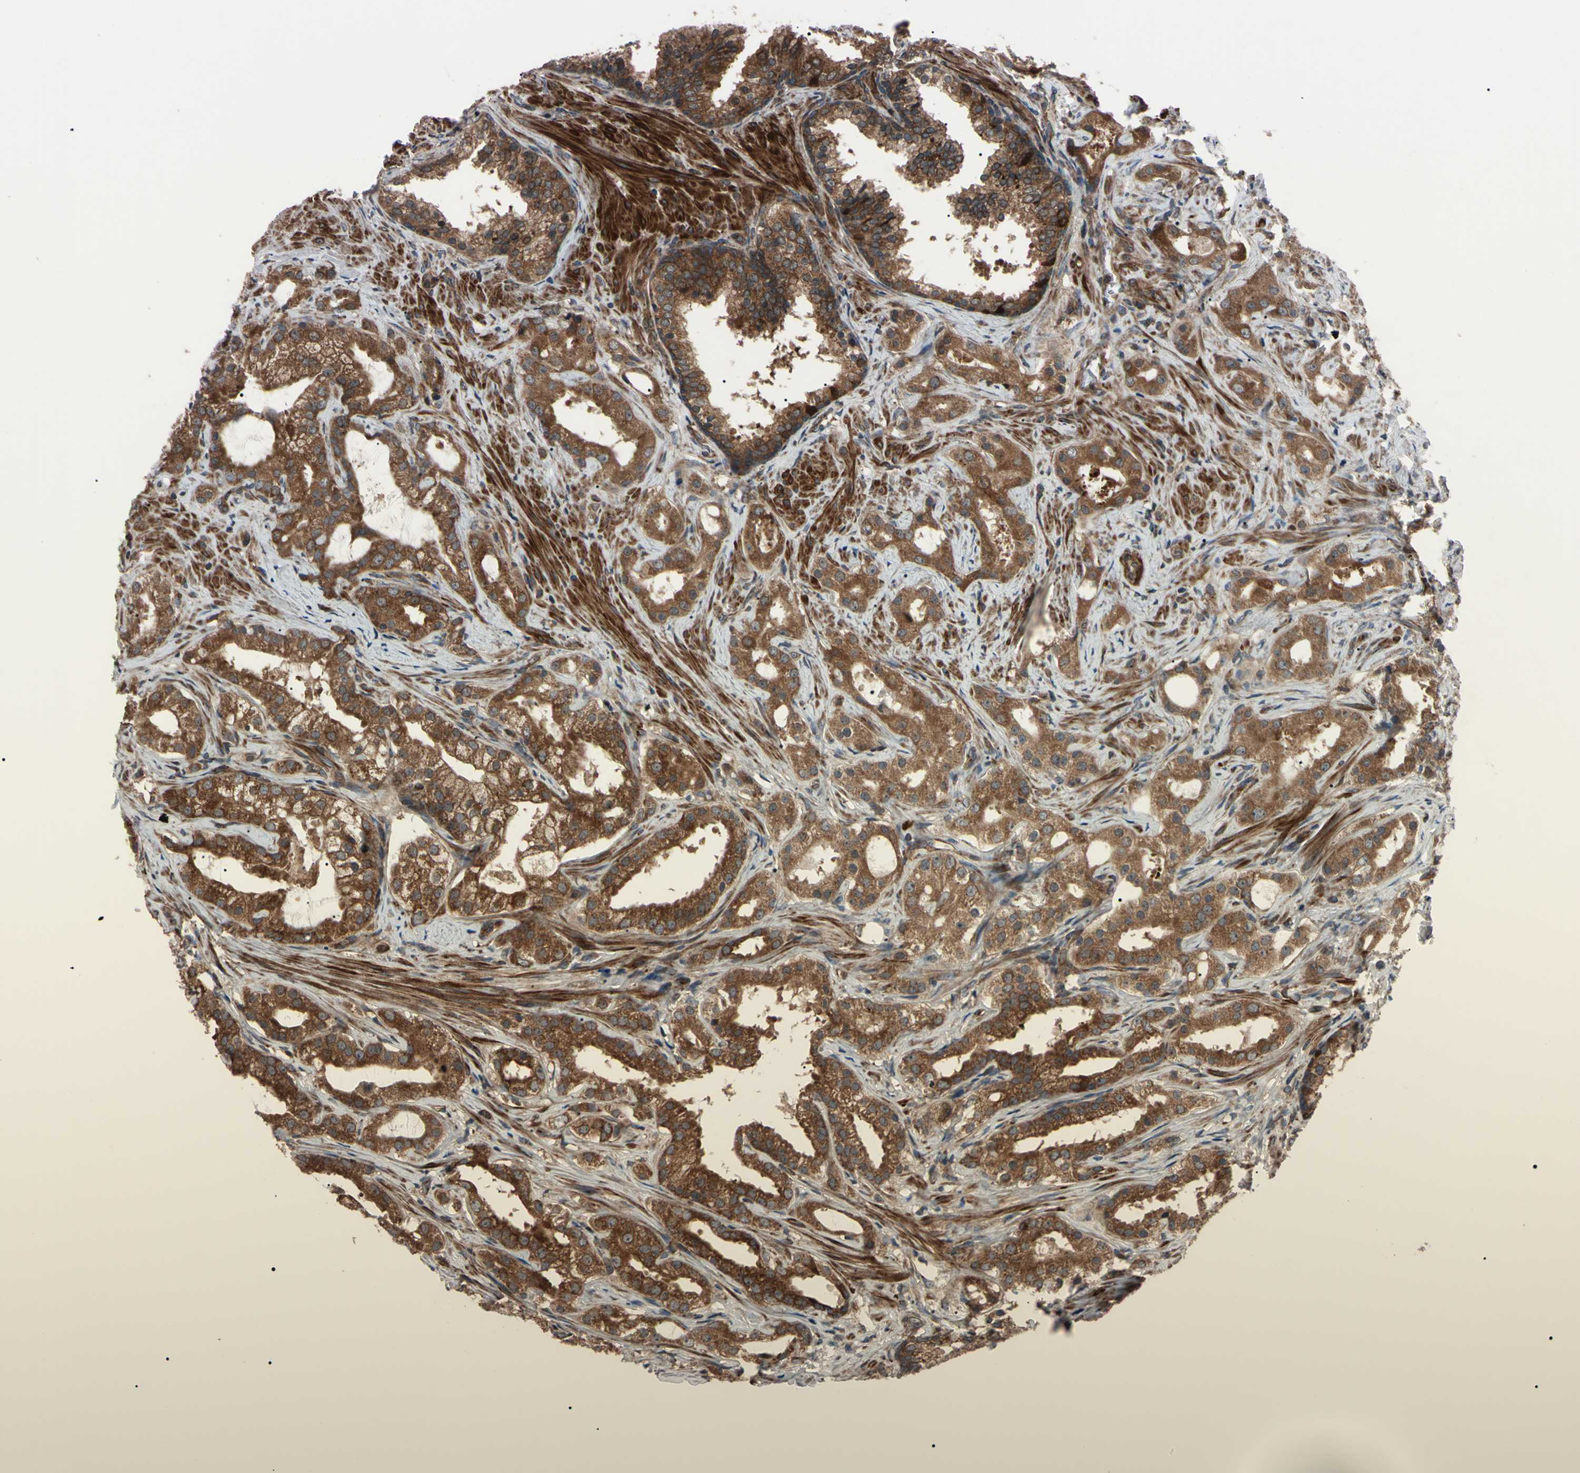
{"staining": {"intensity": "strong", "quantity": ">75%", "location": "cytoplasmic/membranous"}, "tissue": "prostate cancer", "cell_type": "Tumor cells", "image_type": "cancer", "snomed": [{"axis": "morphology", "description": "Adenocarcinoma, Low grade"}, {"axis": "topography", "description": "Prostate"}], "caption": "Immunohistochemistry (IHC) (DAB (3,3'-diaminobenzidine)) staining of prostate adenocarcinoma (low-grade) demonstrates strong cytoplasmic/membranous protein positivity in about >75% of tumor cells.", "gene": "GUCY1B1", "patient": {"sex": "male", "age": 59}}